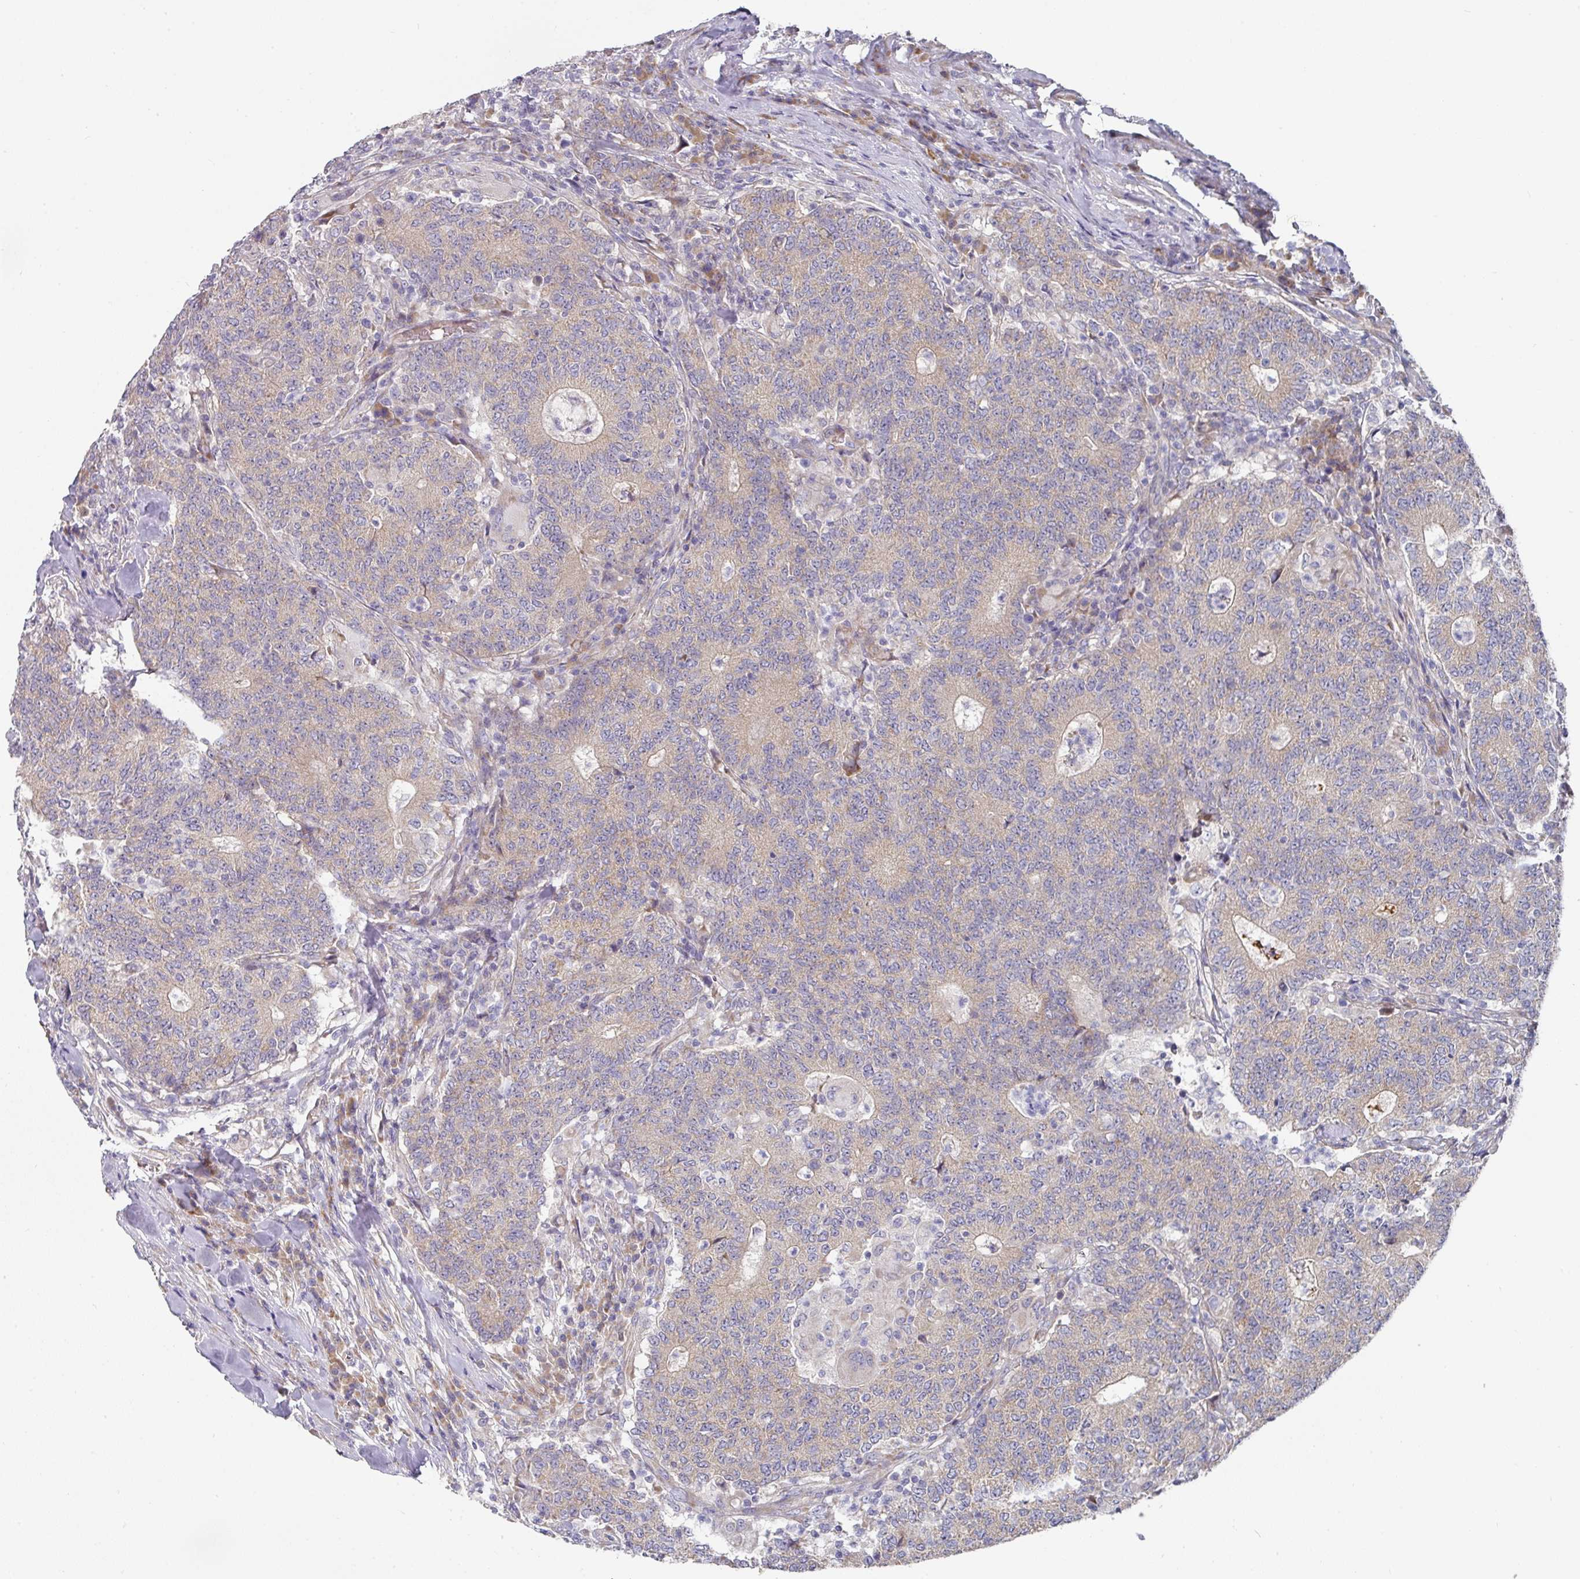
{"staining": {"intensity": "weak", "quantity": "<25%", "location": "cytoplasmic/membranous"}, "tissue": "colorectal cancer", "cell_type": "Tumor cells", "image_type": "cancer", "snomed": [{"axis": "morphology", "description": "Adenocarcinoma, NOS"}, {"axis": "topography", "description": "Colon"}], "caption": "Tumor cells show no significant protein staining in colorectal cancer.", "gene": "PYROXD2", "patient": {"sex": "female", "age": 75}}